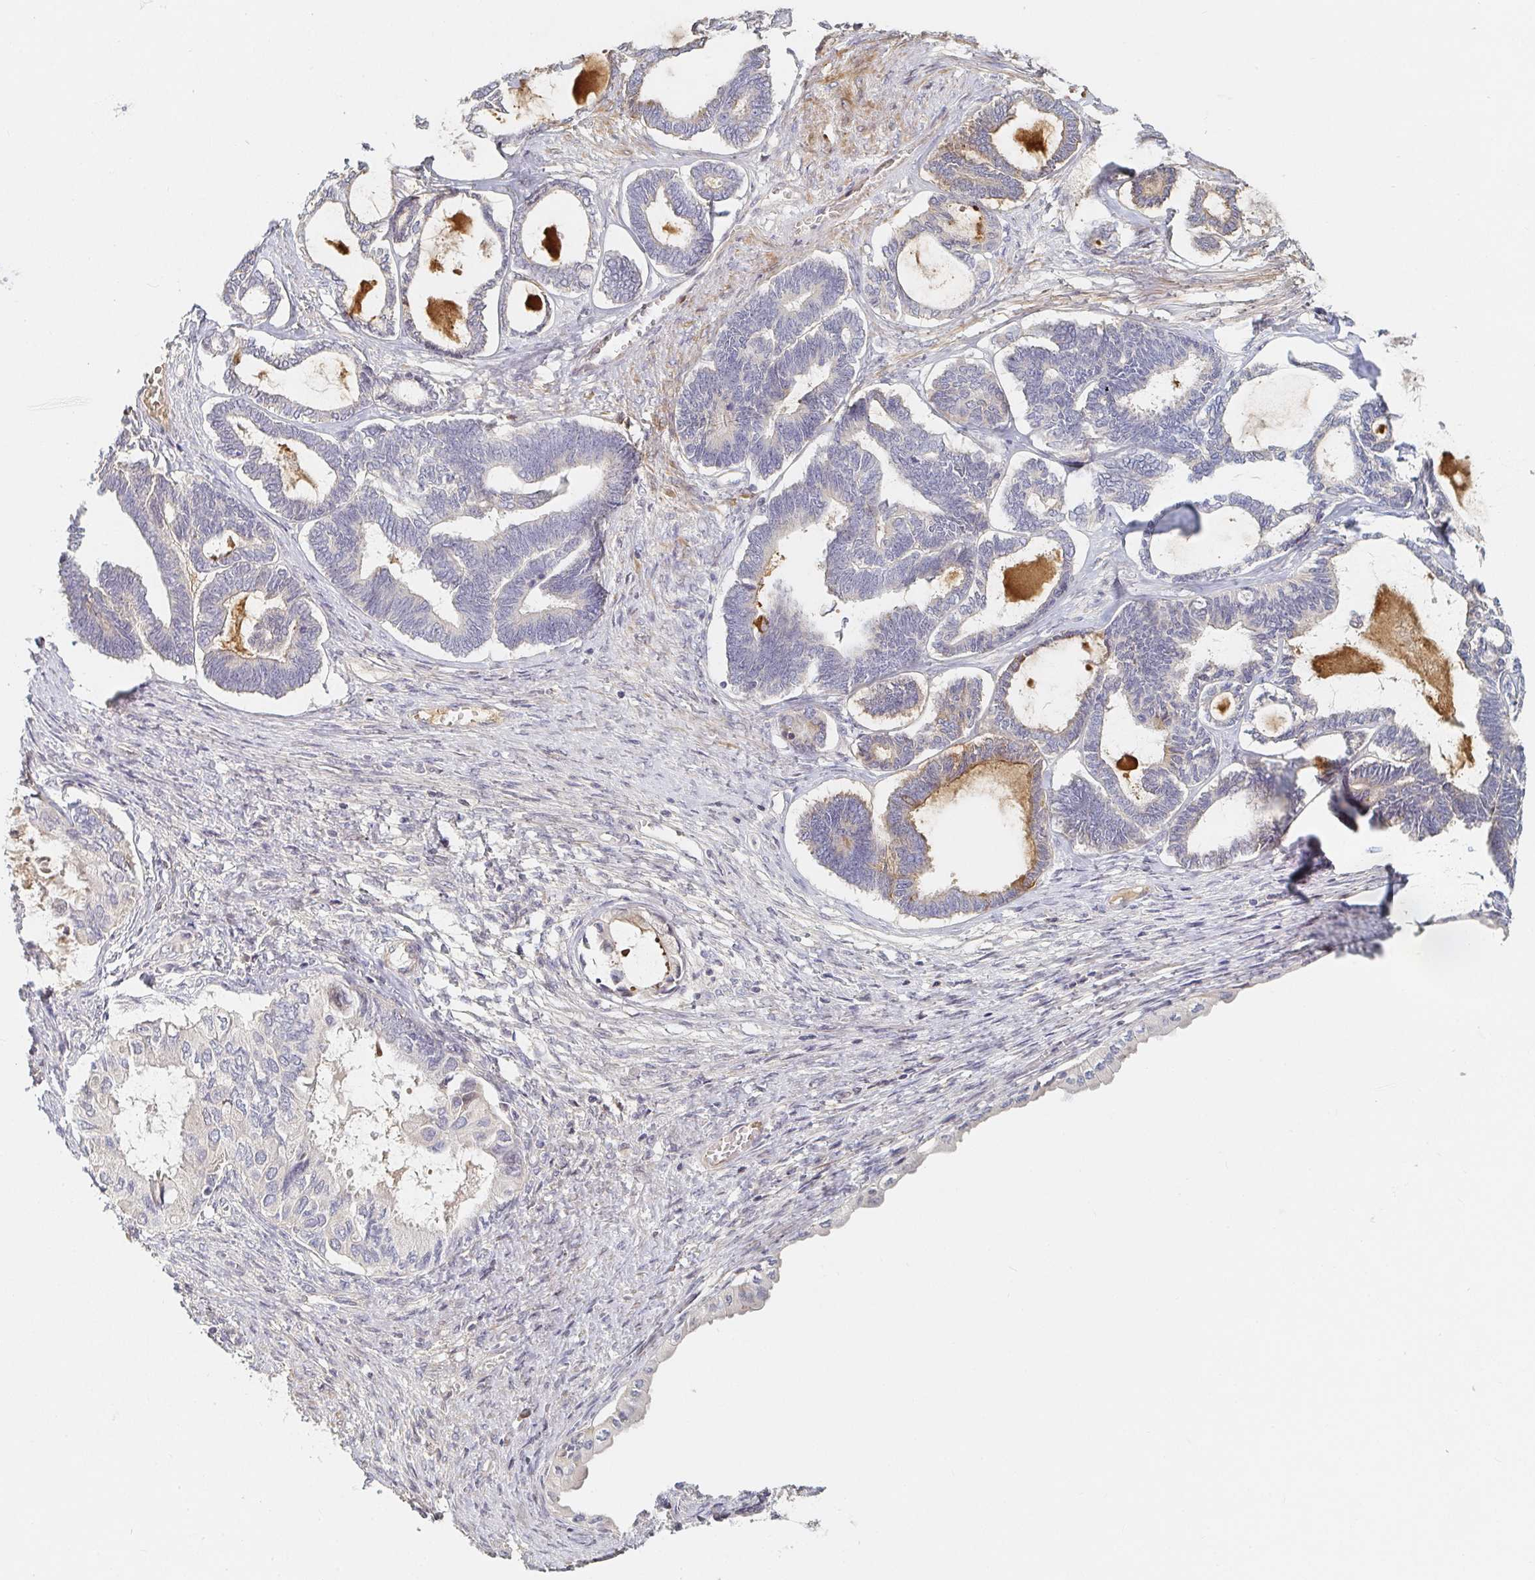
{"staining": {"intensity": "negative", "quantity": "none", "location": "none"}, "tissue": "ovarian cancer", "cell_type": "Tumor cells", "image_type": "cancer", "snomed": [{"axis": "morphology", "description": "Carcinoma, endometroid"}, {"axis": "topography", "description": "Ovary"}], "caption": "The micrograph demonstrates no significant staining in tumor cells of ovarian cancer (endometroid carcinoma).", "gene": "NME9", "patient": {"sex": "female", "age": 70}}